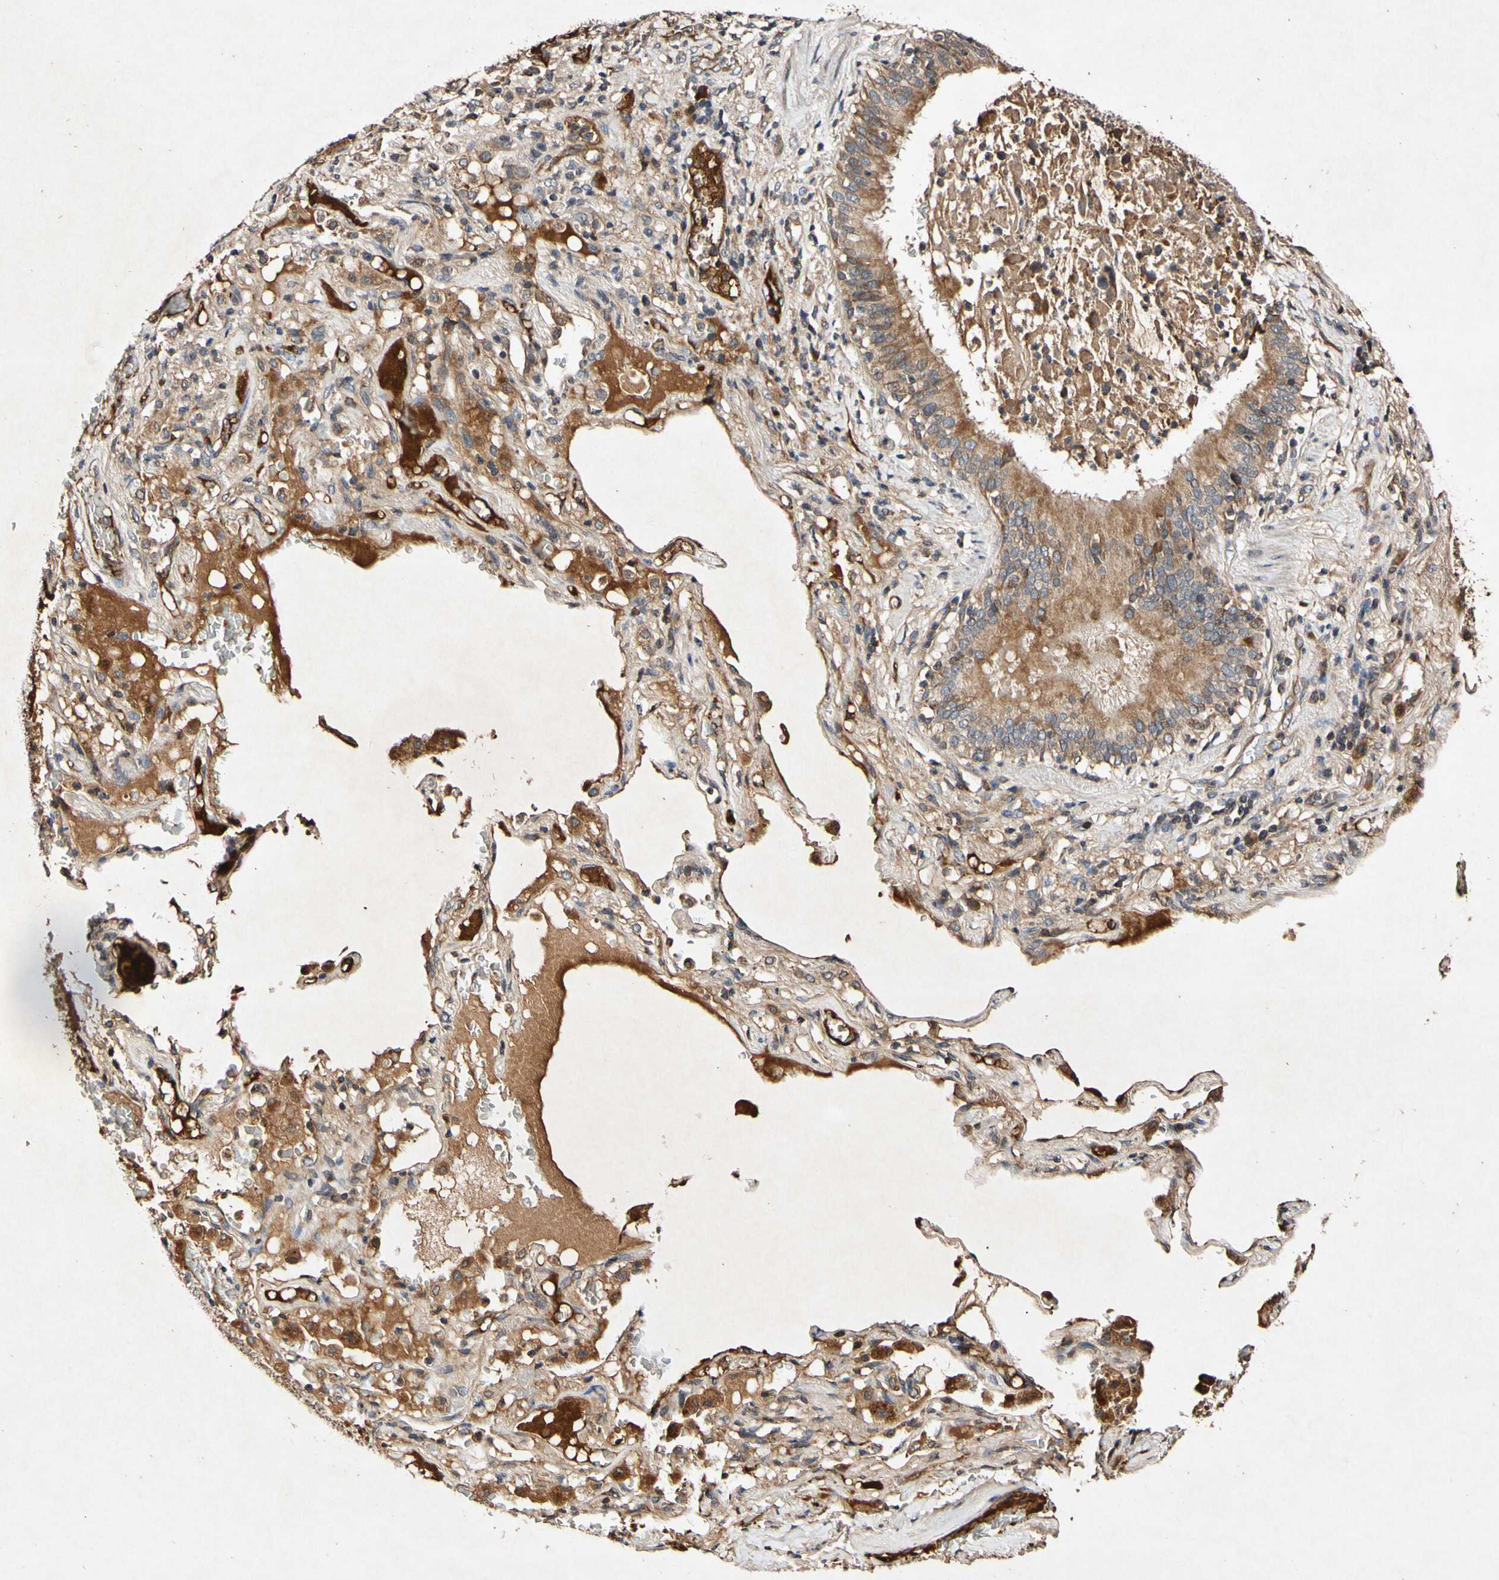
{"staining": {"intensity": "moderate", "quantity": ">75%", "location": "cytoplasmic/membranous"}, "tissue": "lung cancer", "cell_type": "Tumor cells", "image_type": "cancer", "snomed": [{"axis": "morphology", "description": "Squamous cell carcinoma, NOS"}, {"axis": "topography", "description": "Lung"}], "caption": "A brown stain labels moderate cytoplasmic/membranous expression of a protein in human squamous cell carcinoma (lung) tumor cells.", "gene": "PLAT", "patient": {"sex": "male", "age": 57}}